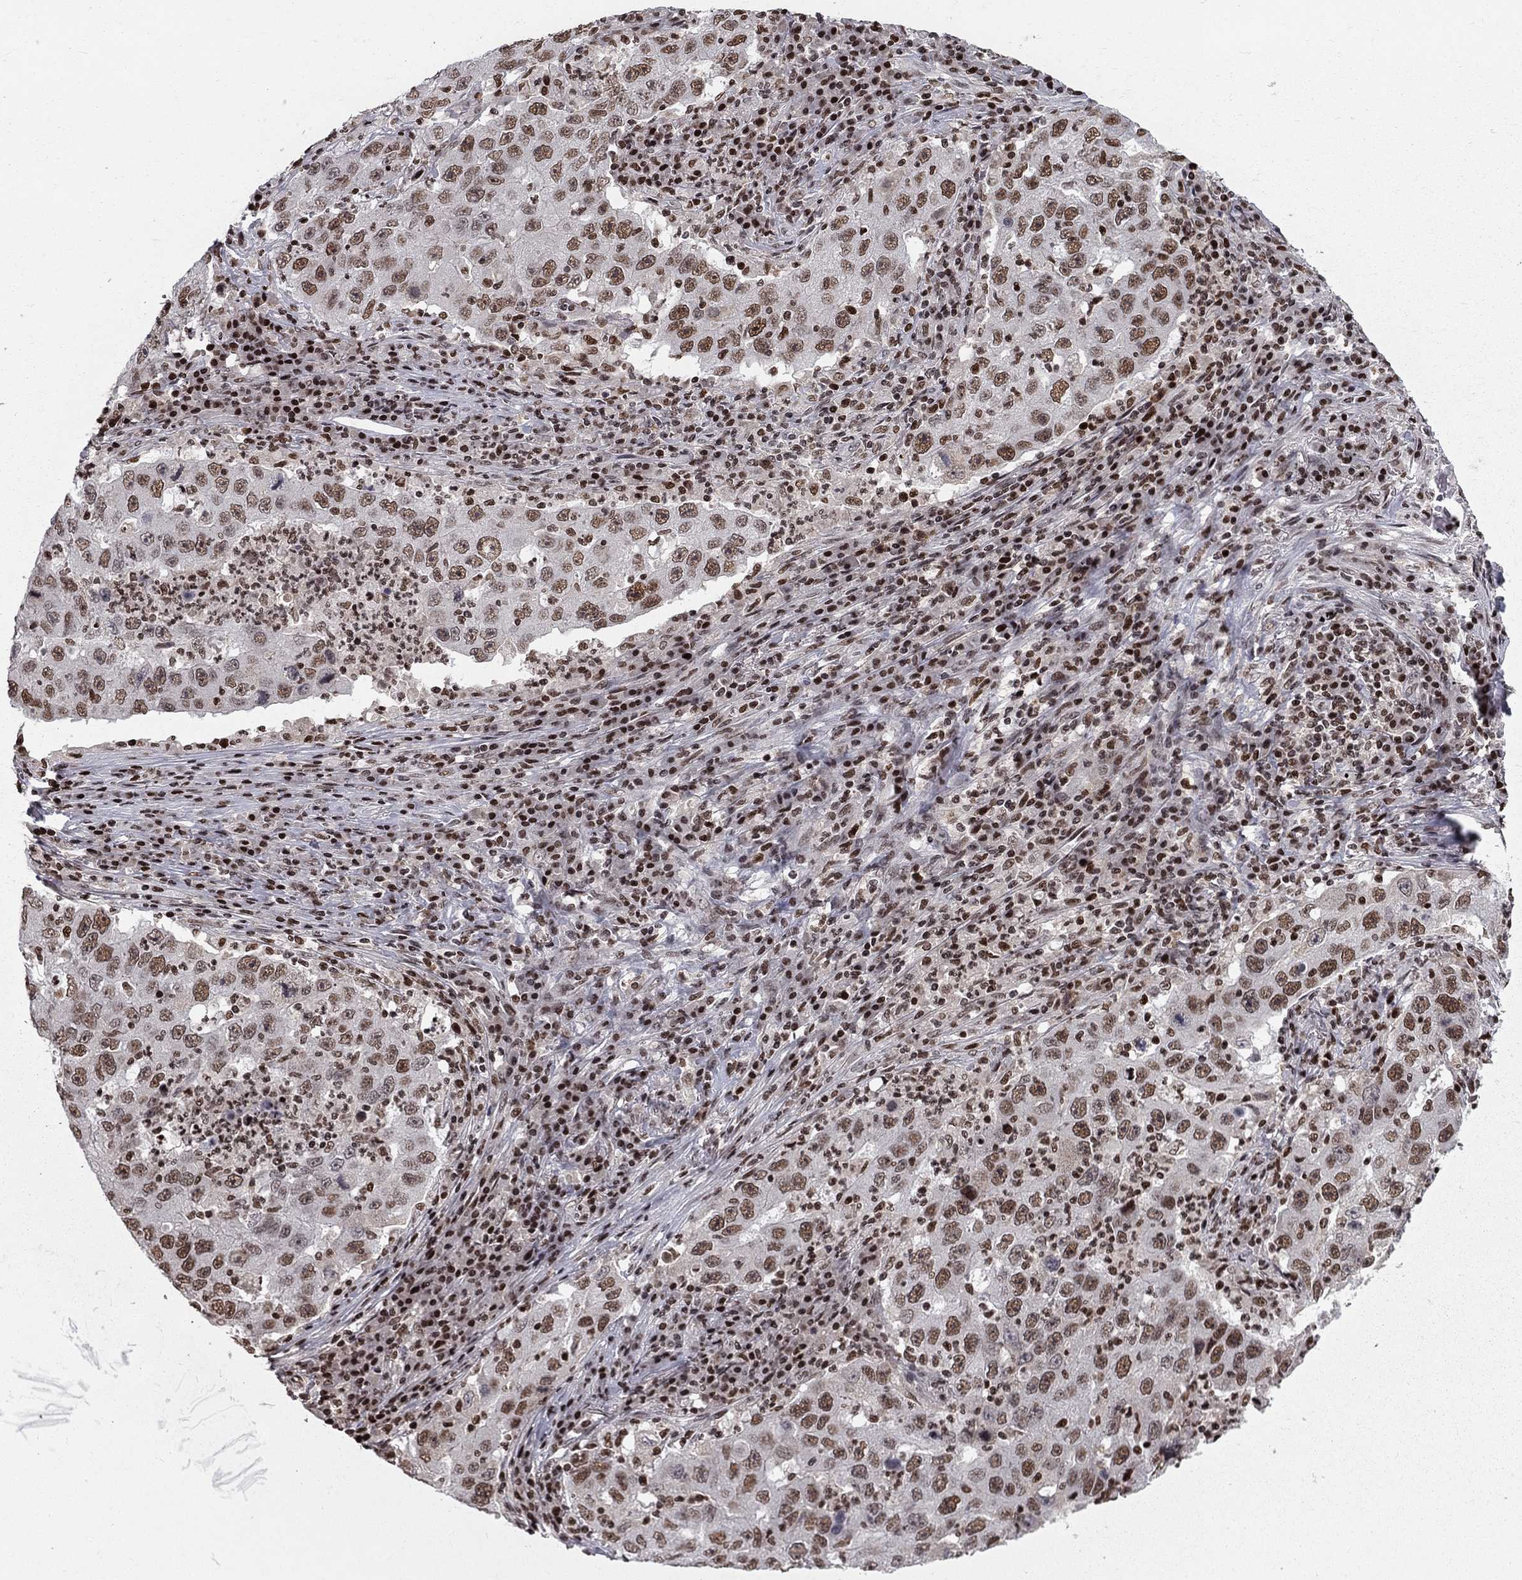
{"staining": {"intensity": "strong", "quantity": ">75%", "location": "nuclear"}, "tissue": "lung cancer", "cell_type": "Tumor cells", "image_type": "cancer", "snomed": [{"axis": "morphology", "description": "Adenocarcinoma, NOS"}, {"axis": "topography", "description": "Lung"}], "caption": "Lung cancer (adenocarcinoma) was stained to show a protein in brown. There is high levels of strong nuclear staining in about >75% of tumor cells.", "gene": "RNASEH2C", "patient": {"sex": "male", "age": 73}}